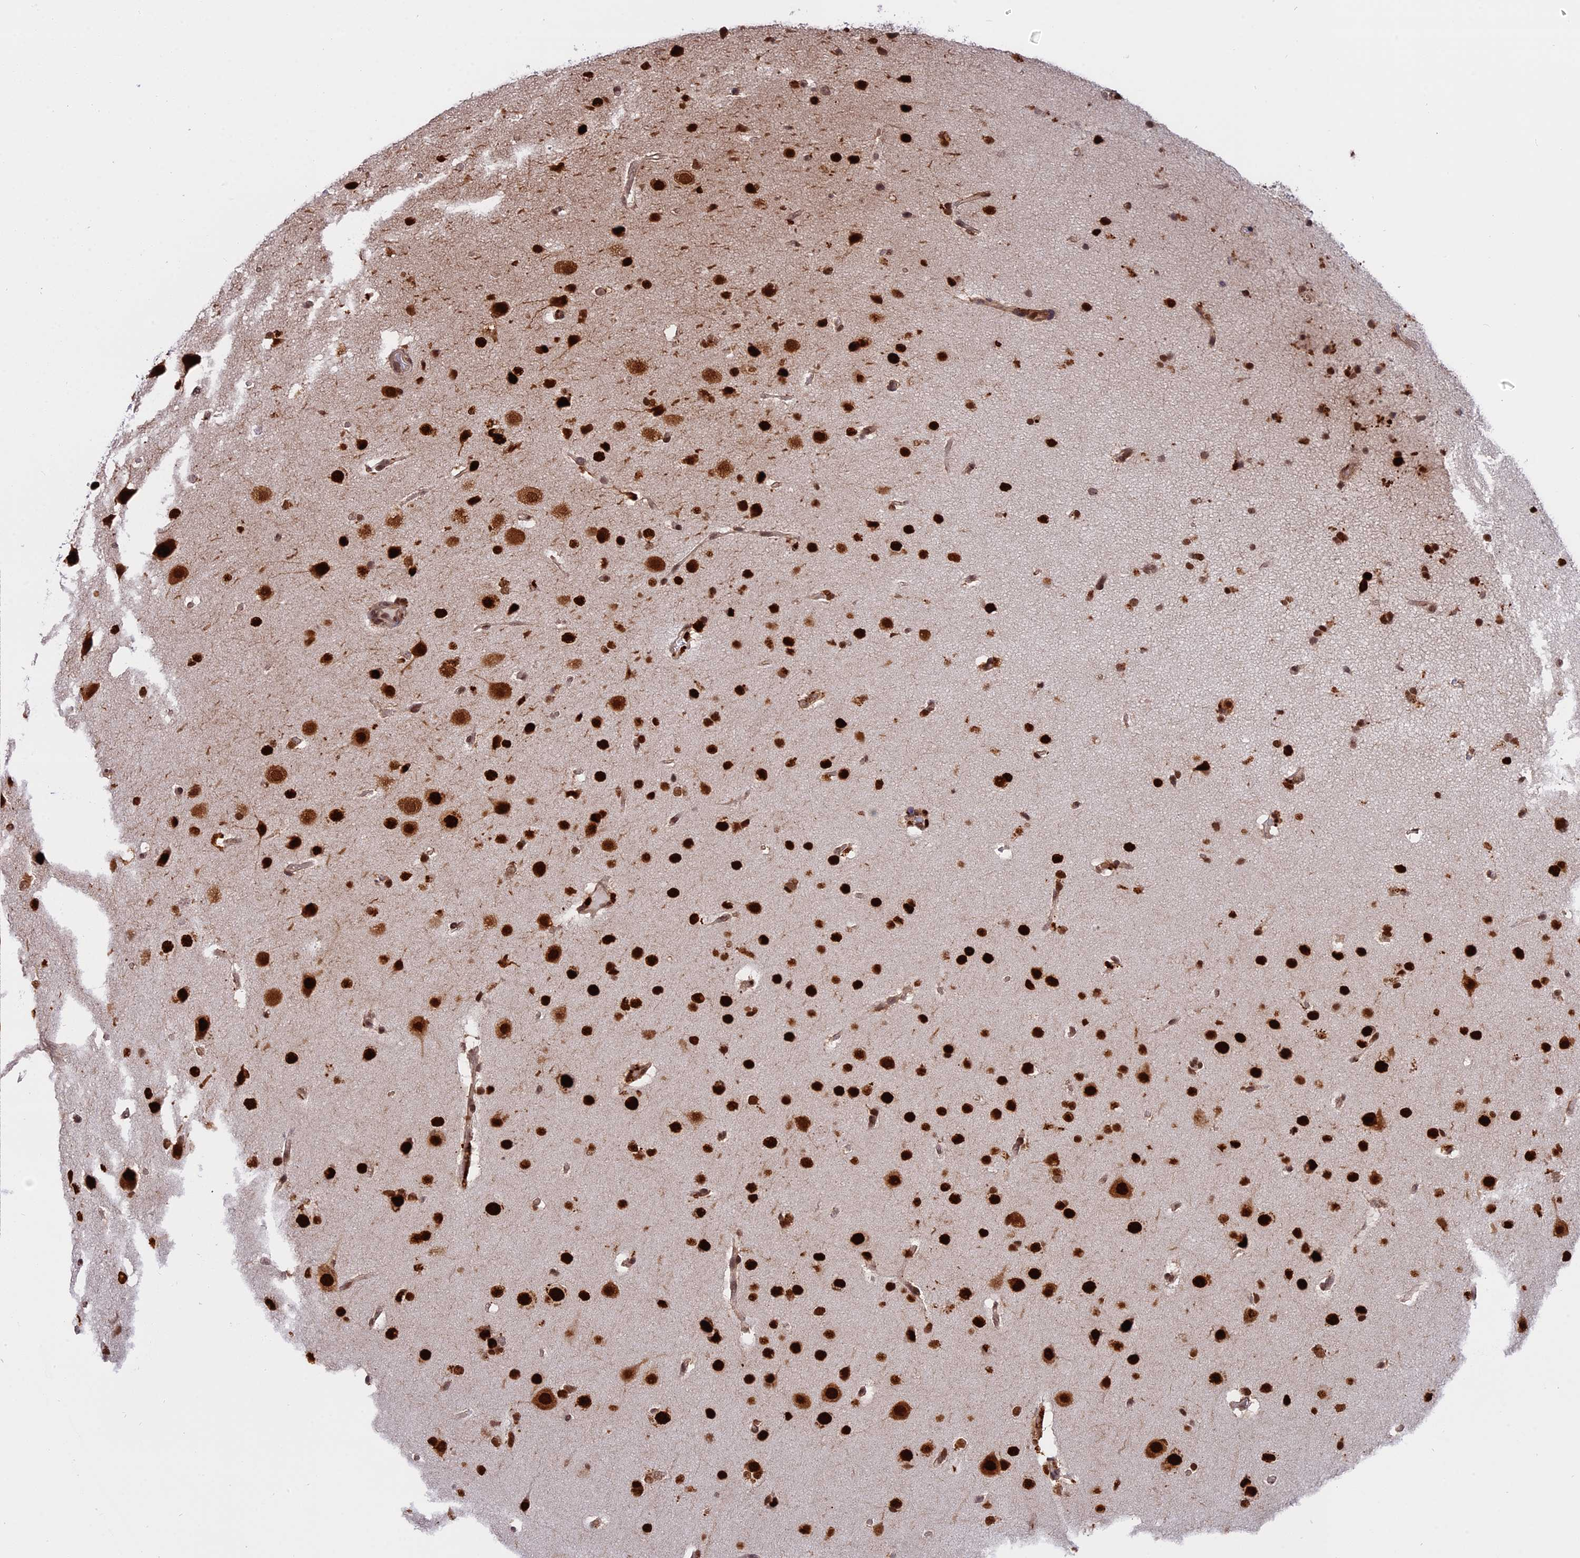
{"staining": {"intensity": "strong", "quantity": ">75%", "location": "nuclear"}, "tissue": "glioma", "cell_type": "Tumor cells", "image_type": "cancer", "snomed": [{"axis": "morphology", "description": "Glioma, malignant, Low grade"}, {"axis": "topography", "description": "Brain"}], "caption": "A brown stain highlights strong nuclear expression of a protein in glioma tumor cells. The staining is performed using DAB brown chromogen to label protein expression. The nuclei are counter-stained blue using hematoxylin.", "gene": "RAMAC", "patient": {"sex": "female", "age": 37}}